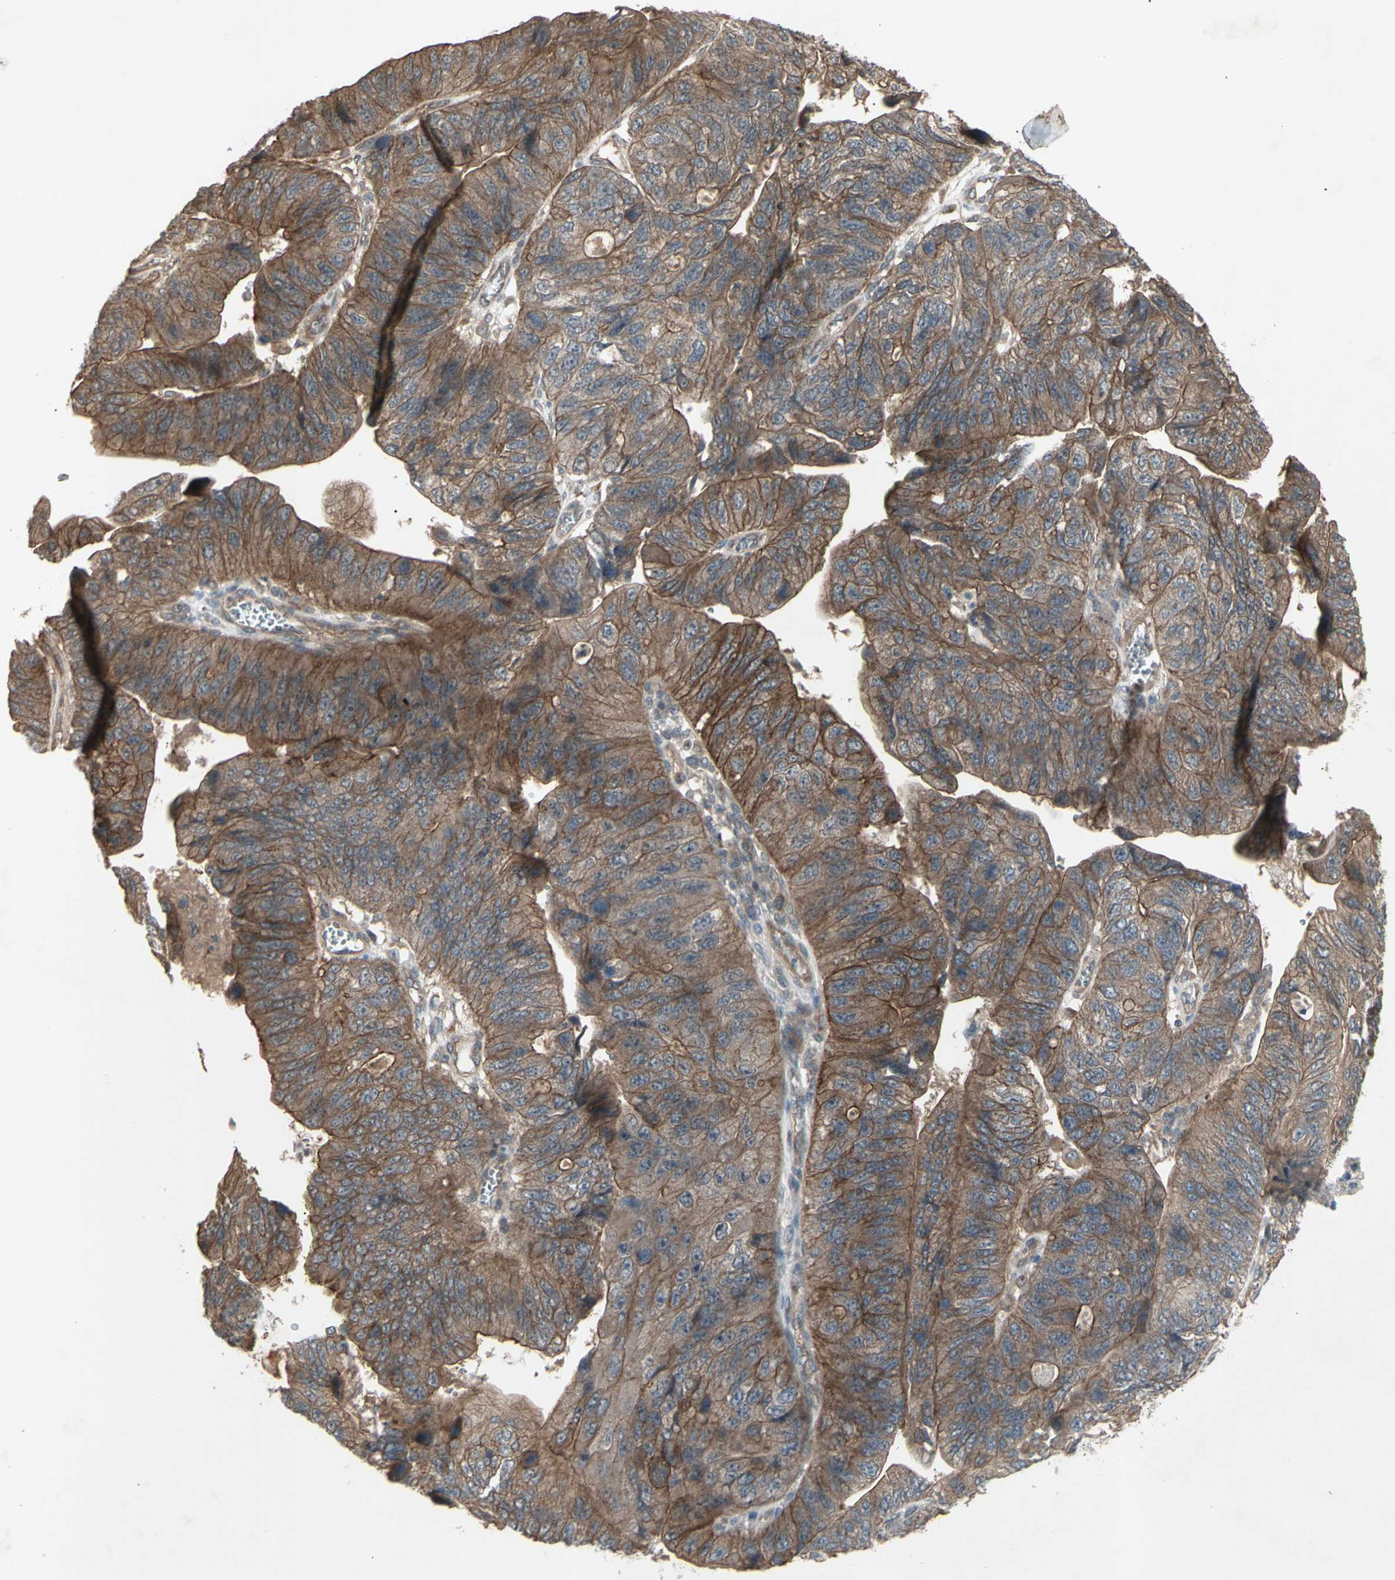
{"staining": {"intensity": "moderate", "quantity": ">75%", "location": "cytoplasmic/membranous"}, "tissue": "stomach cancer", "cell_type": "Tumor cells", "image_type": "cancer", "snomed": [{"axis": "morphology", "description": "Adenocarcinoma, NOS"}, {"axis": "topography", "description": "Stomach"}], "caption": "A brown stain highlights moderate cytoplasmic/membranous positivity of a protein in human stomach cancer tumor cells.", "gene": "JAG1", "patient": {"sex": "male", "age": 59}}